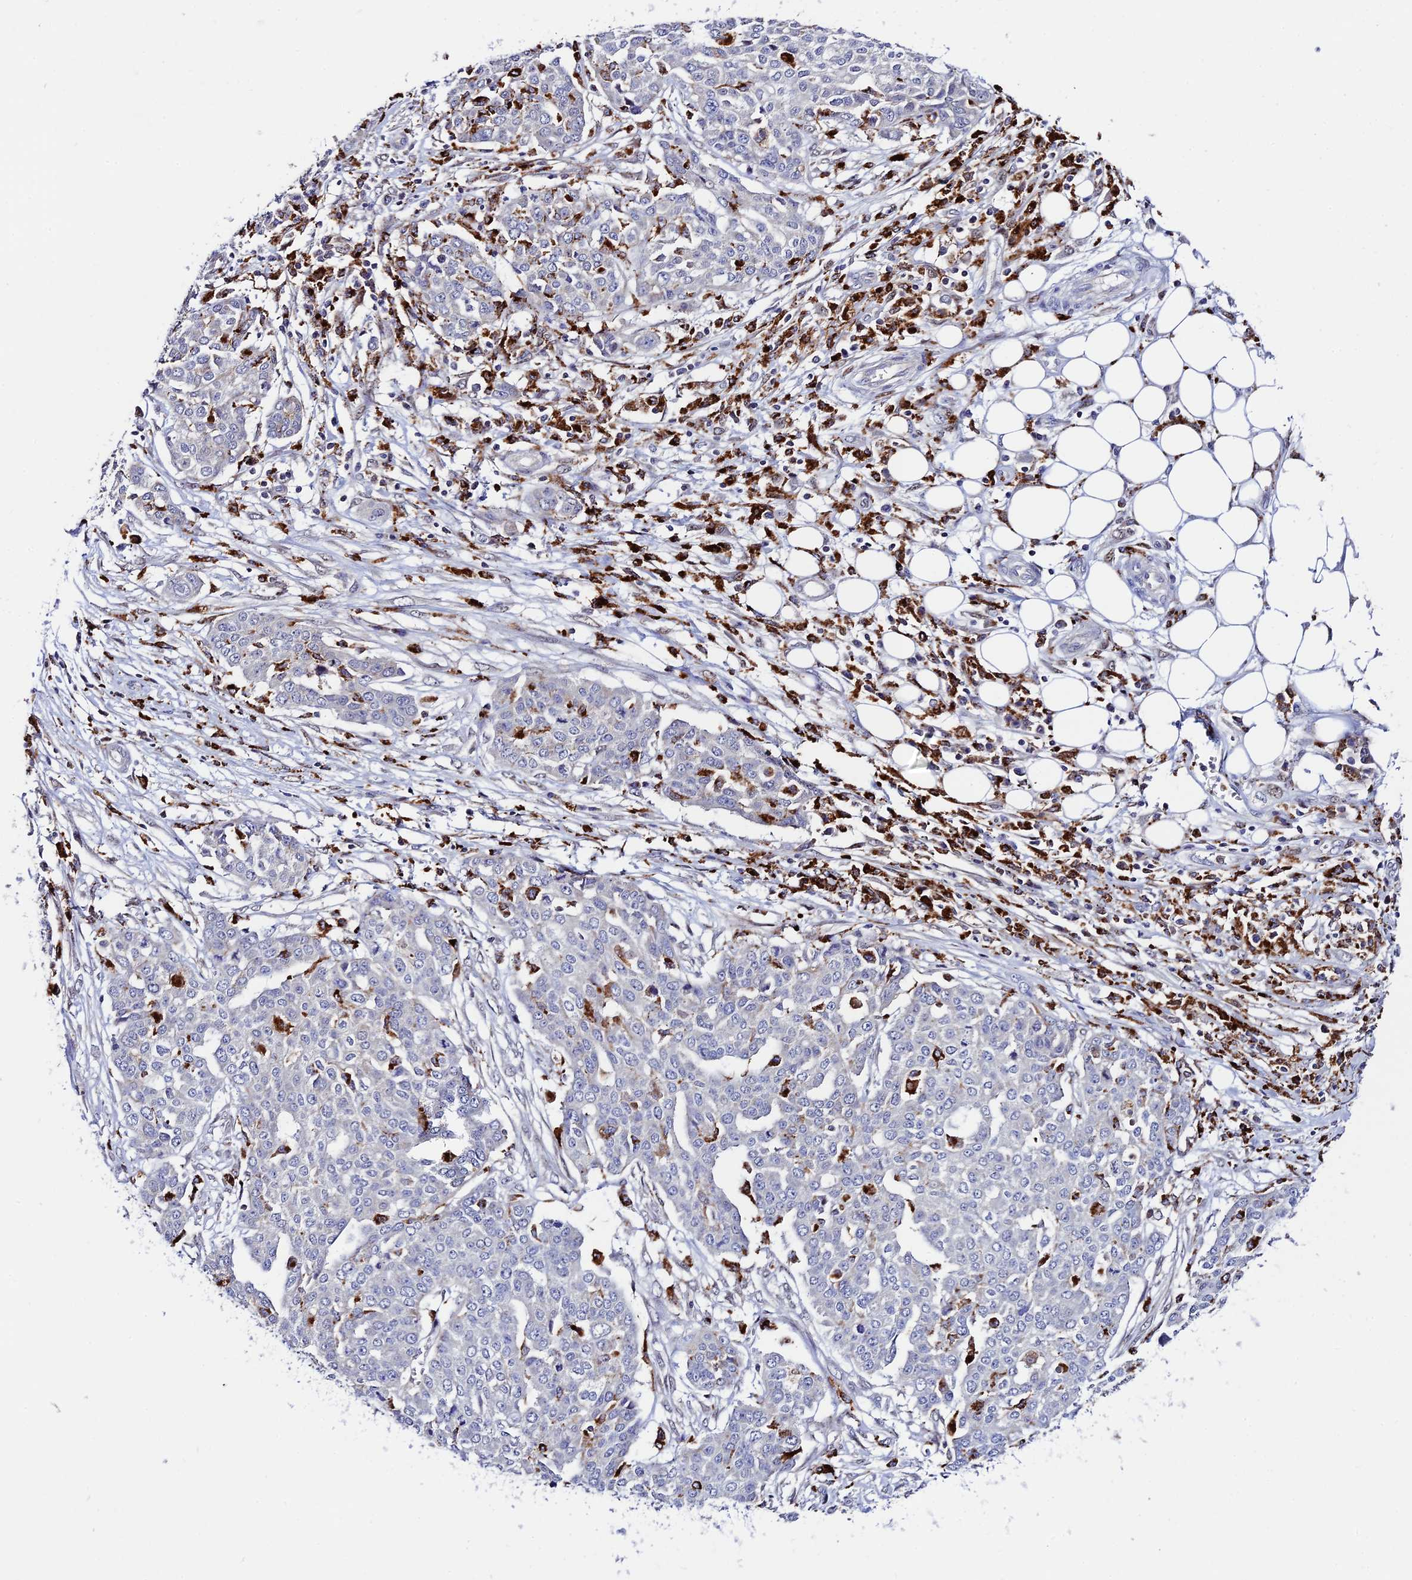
{"staining": {"intensity": "negative", "quantity": "none", "location": "none"}, "tissue": "ovarian cancer", "cell_type": "Tumor cells", "image_type": "cancer", "snomed": [{"axis": "morphology", "description": "Cystadenocarcinoma, serous, NOS"}, {"axis": "topography", "description": "Soft tissue"}, {"axis": "topography", "description": "Ovary"}], "caption": "Tumor cells are negative for protein expression in human serous cystadenocarcinoma (ovarian).", "gene": "HIC1", "patient": {"sex": "female", "age": 57}}